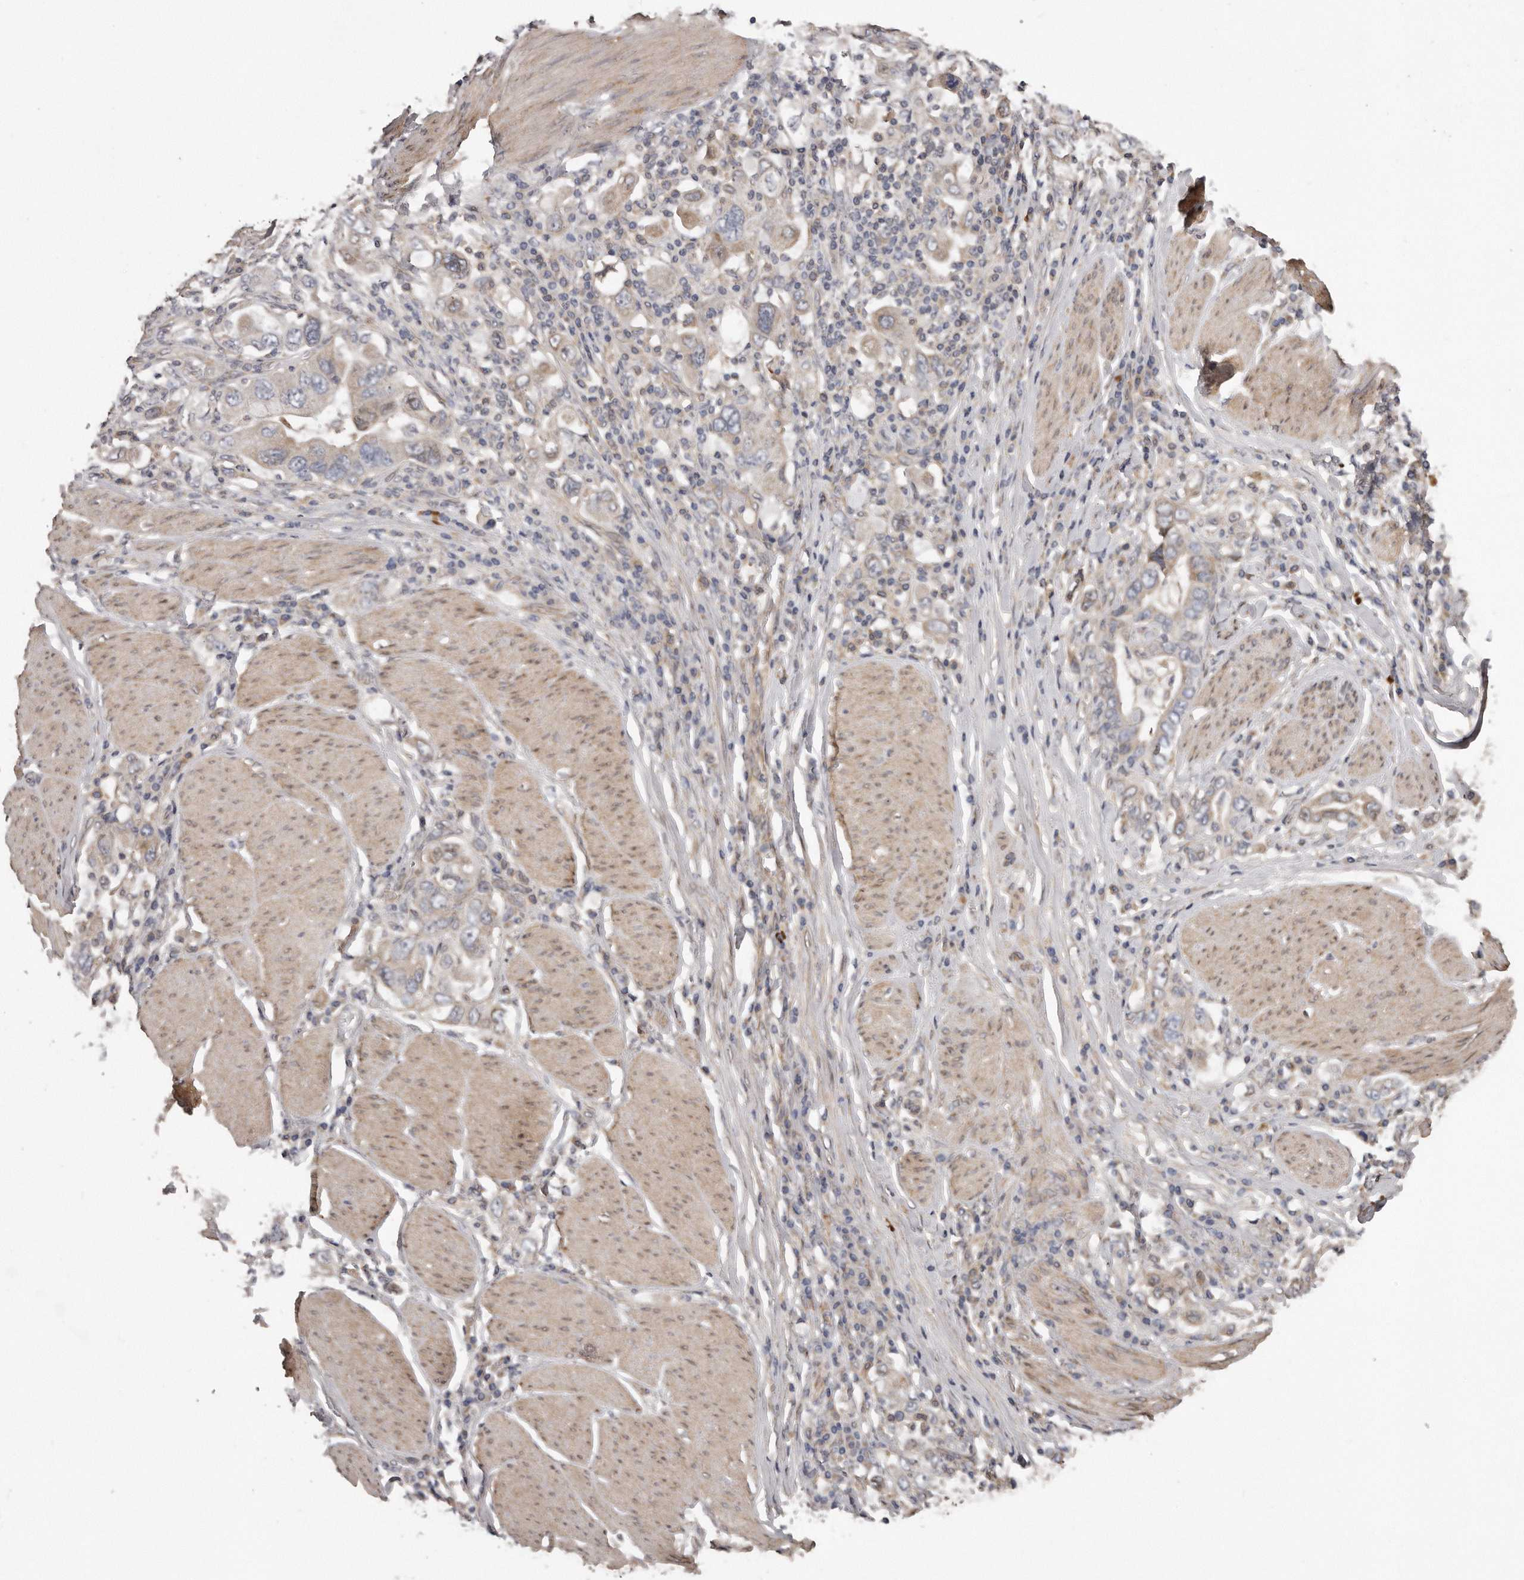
{"staining": {"intensity": "weak", "quantity": "<25%", "location": "cytoplasmic/membranous"}, "tissue": "stomach cancer", "cell_type": "Tumor cells", "image_type": "cancer", "snomed": [{"axis": "morphology", "description": "Adenocarcinoma, NOS"}, {"axis": "topography", "description": "Stomach, upper"}], "caption": "Human stomach adenocarcinoma stained for a protein using immunohistochemistry shows no expression in tumor cells.", "gene": "ARMCX1", "patient": {"sex": "male", "age": 62}}